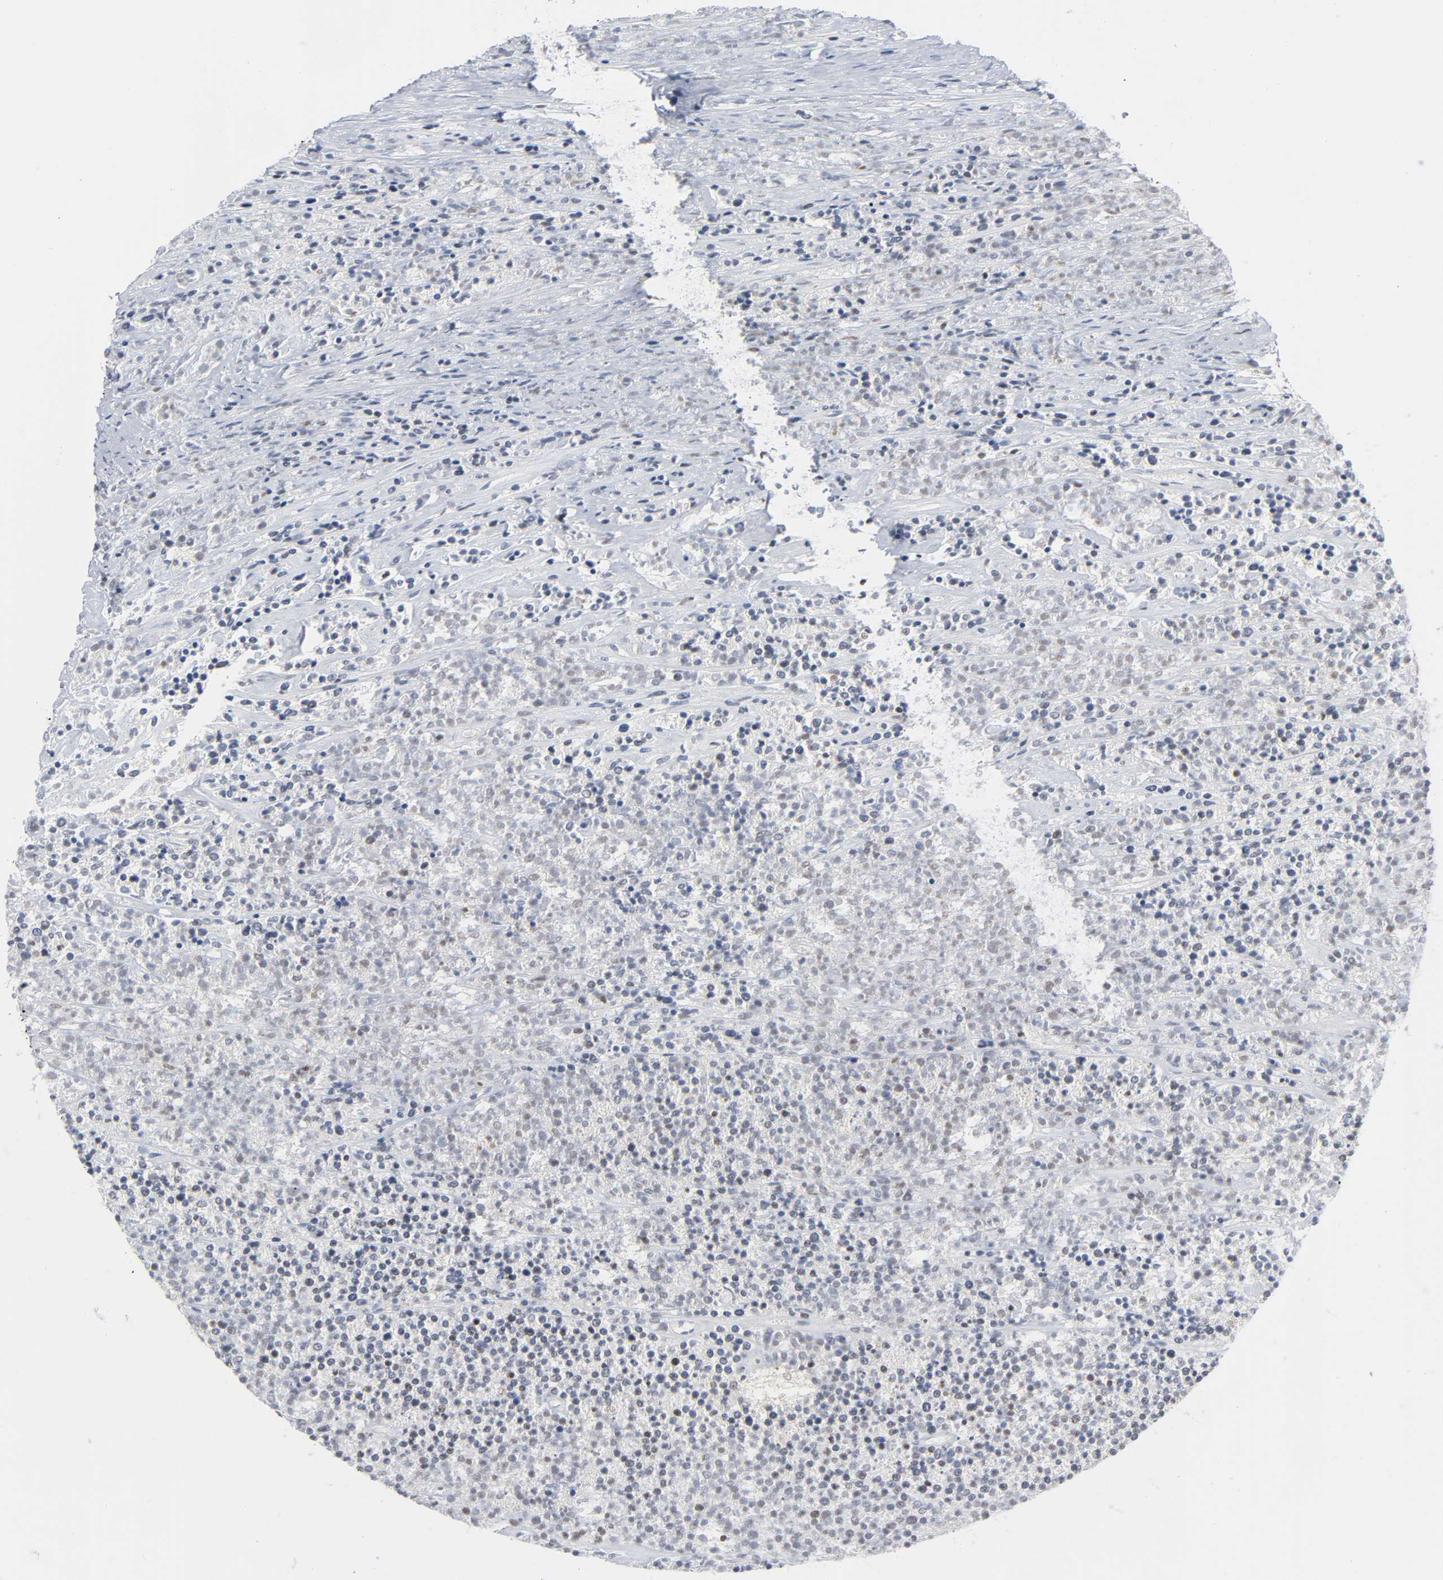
{"staining": {"intensity": "negative", "quantity": "none", "location": "none"}, "tissue": "lymphoma", "cell_type": "Tumor cells", "image_type": "cancer", "snomed": [{"axis": "morphology", "description": "Malignant lymphoma, non-Hodgkin's type, High grade"}, {"axis": "topography", "description": "Lymph node"}], "caption": "DAB immunohistochemical staining of human high-grade malignant lymphoma, non-Hodgkin's type shows no significant positivity in tumor cells. The staining was performed using DAB to visualize the protein expression in brown, while the nuclei were stained in blue with hematoxylin (Magnification: 20x).", "gene": "WEE1", "patient": {"sex": "female", "age": 73}}